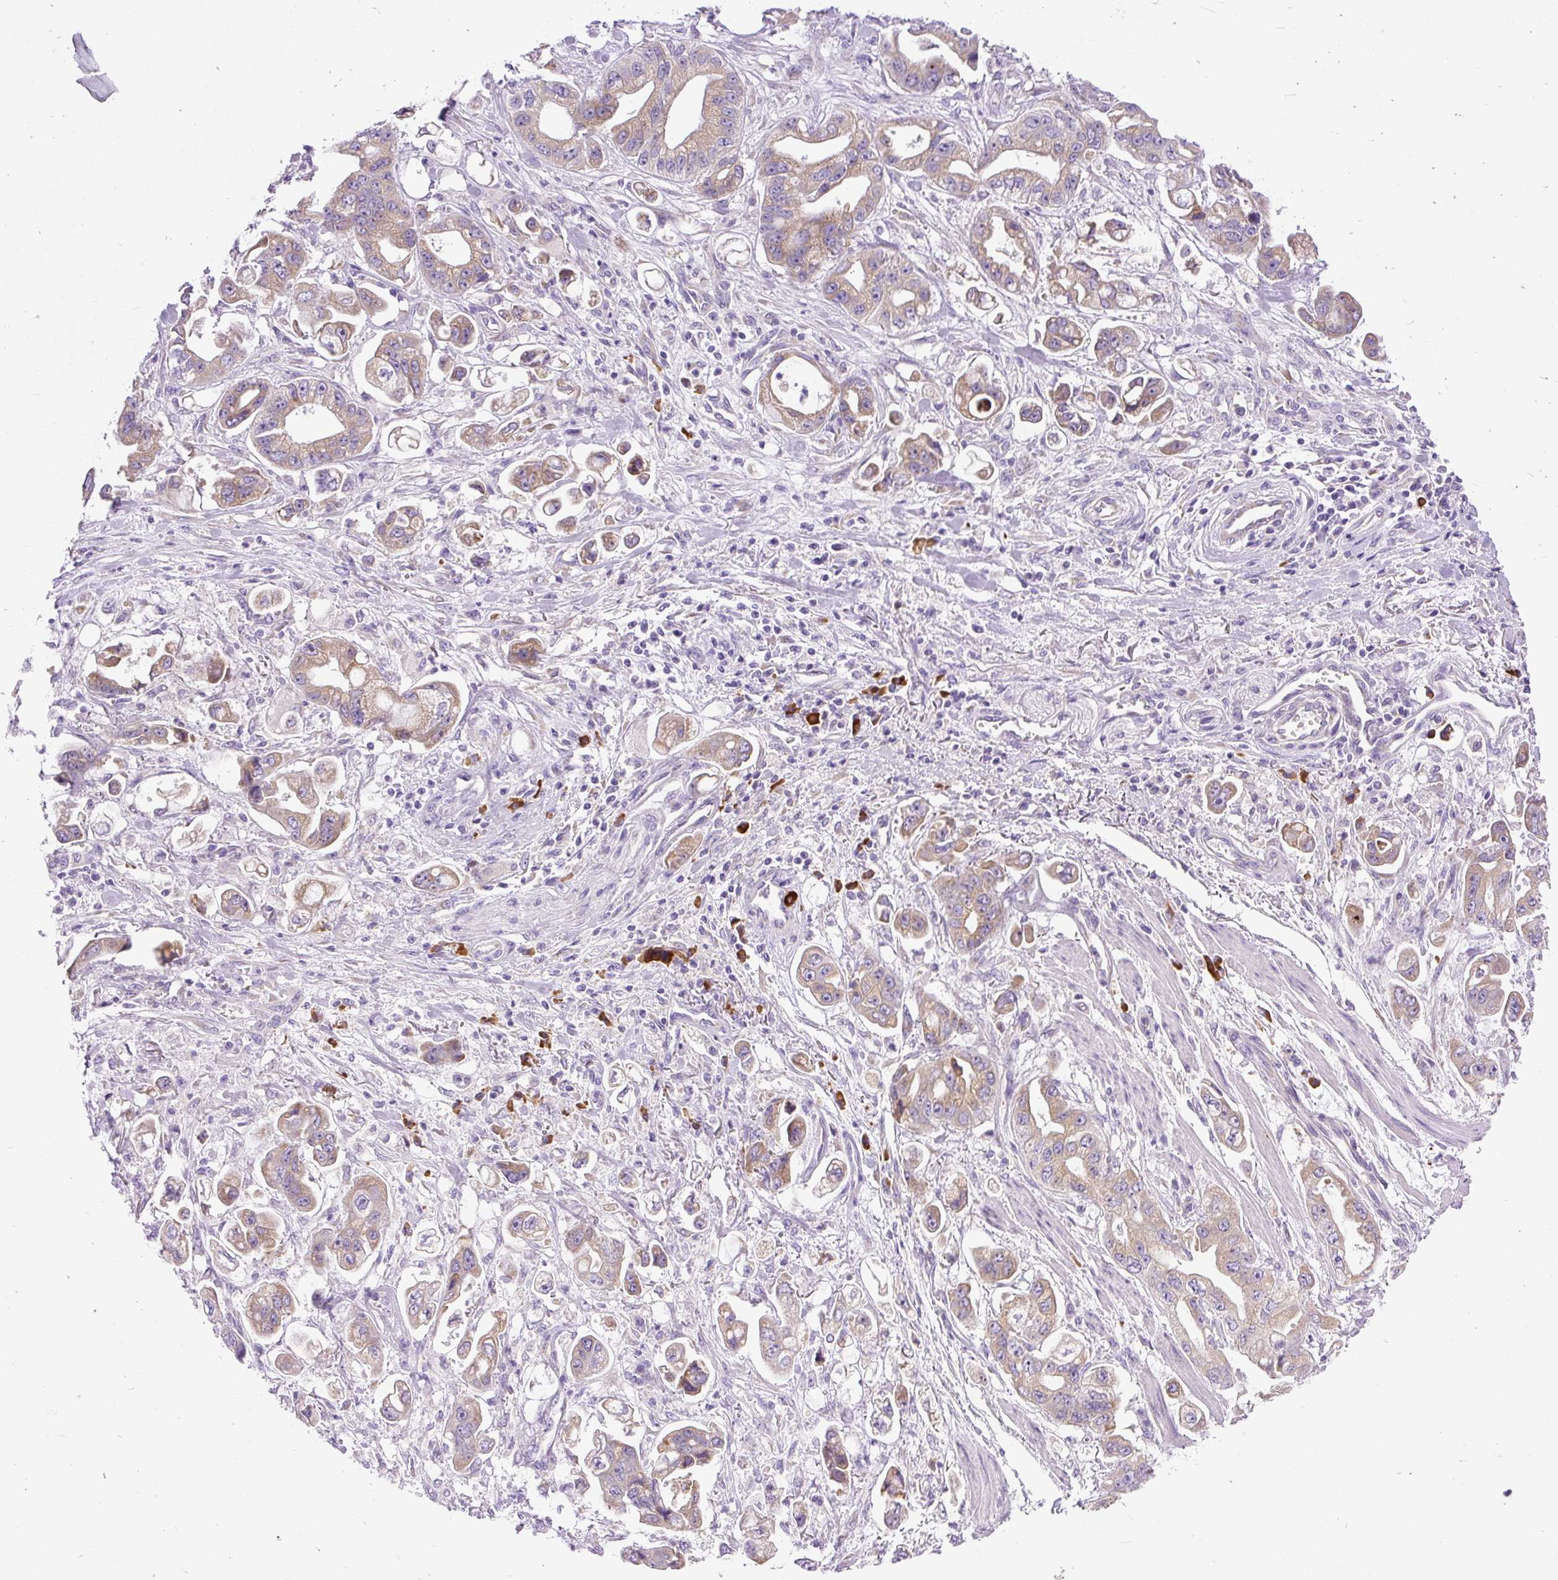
{"staining": {"intensity": "weak", "quantity": ">75%", "location": "cytoplasmic/membranous"}, "tissue": "stomach cancer", "cell_type": "Tumor cells", "image_type": "cancer", "snomed": [{"axis": "morphology", "description": "Adenocarcinoma, NOS"}, {"axis": "topography", "description": "Stomach"}], "caption": "Immunohistochemistry (IHC) (DAB) staining of stomach cancer reveals weak cytoplasmic/membranous protein staining in approximately >75% of tumor cells. (DAB (3,3'-diaminobenzidine) IHC, brown staining for protein, blue staining for nuclei).", "gene": "SYBU", "patient": {"sex": "male", "age": 62}}